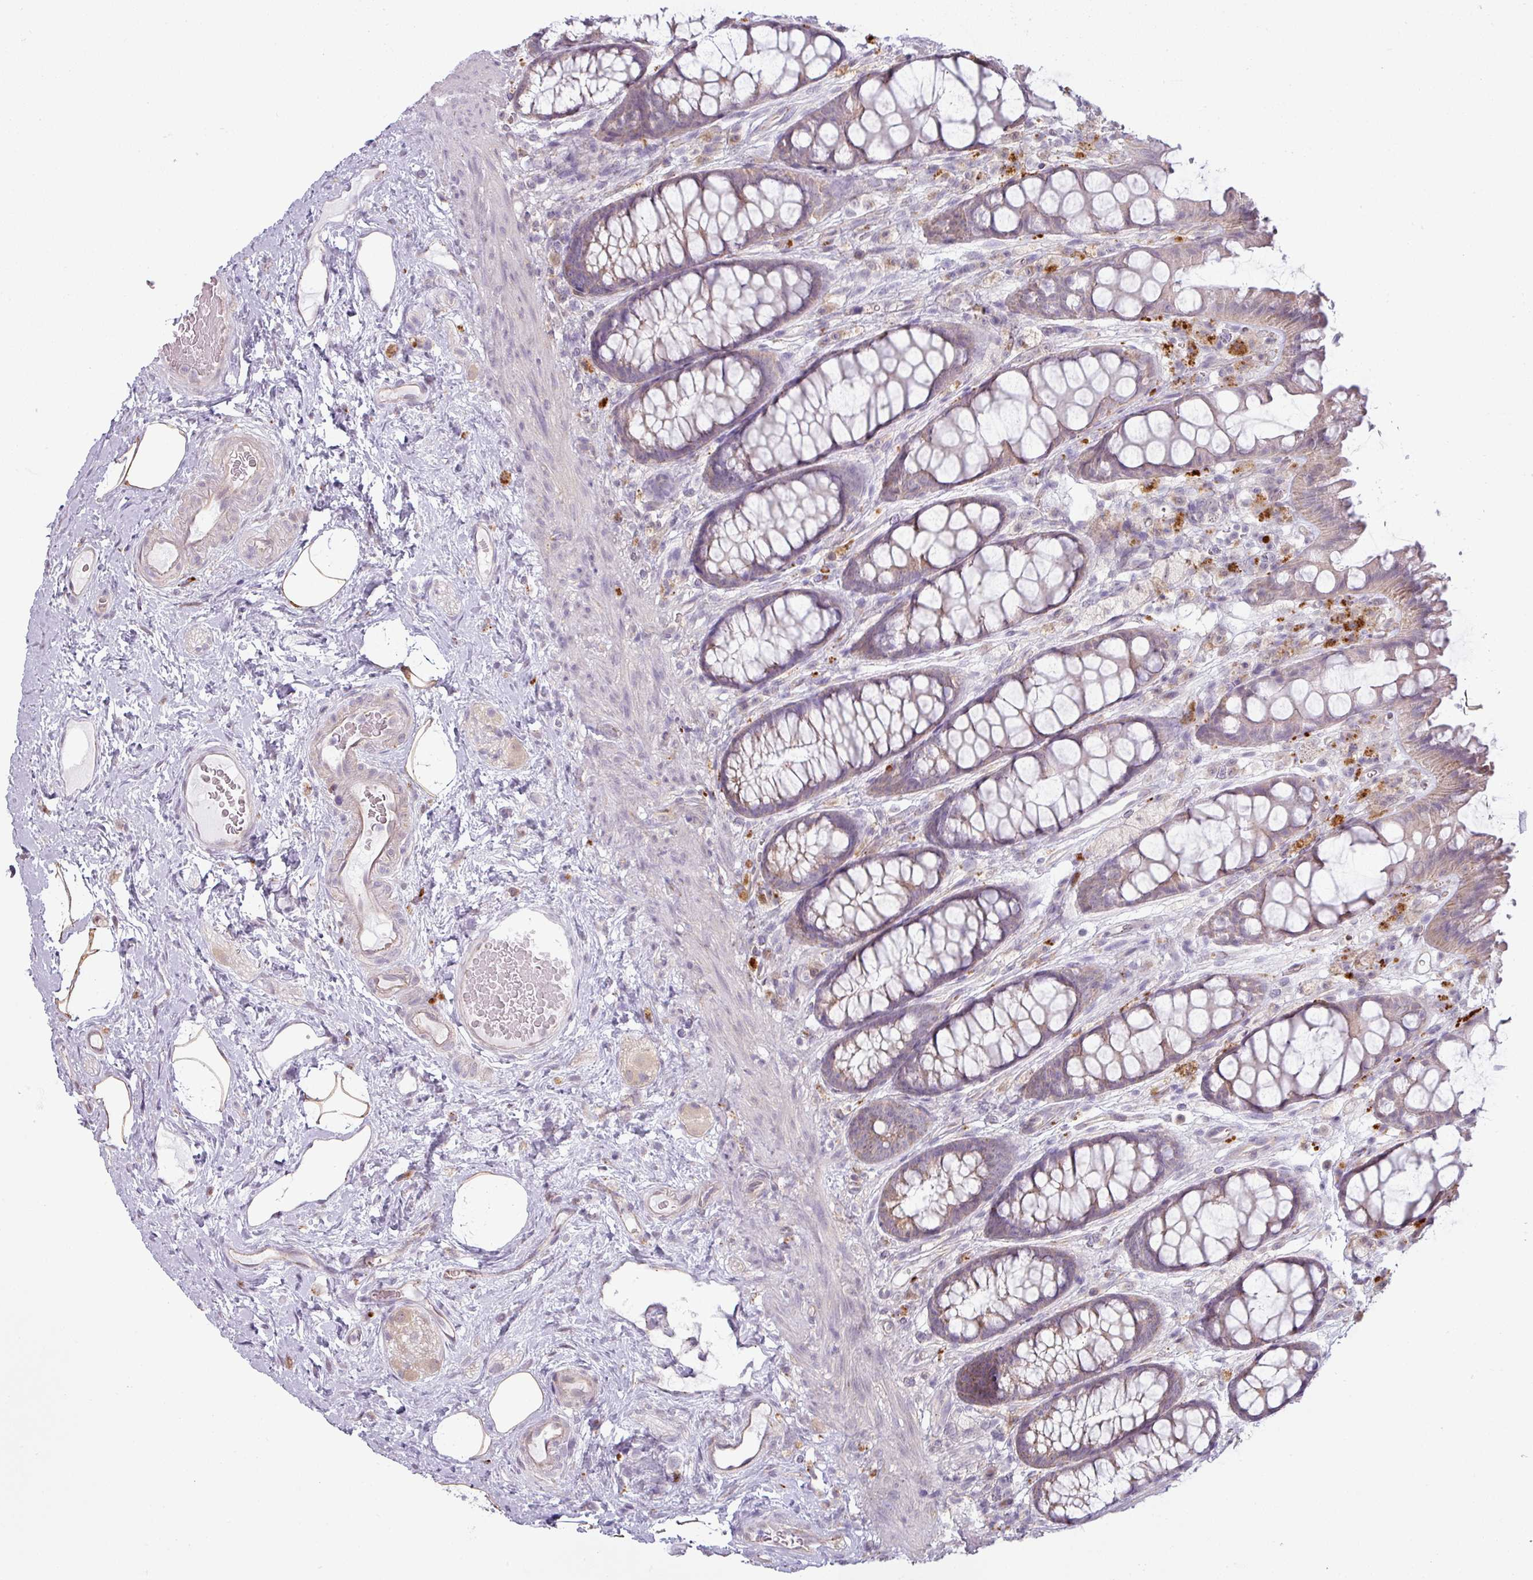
{"staining": {"intensity": "weak", "quantity": ">75%", "location": "cytoplasmic/membranous"}, "tissue": "rectum", "cell_type": "Glandular cells", "image_type": "normal", "snomed": [{"axis": "morphology", "description": "Normal tissue, NOS"}, {"axis": "topography", "description": "Rectum"}], "caption": "Brown immunohistochemical staining in normal human rectum displays weak cytoplasmic/membranous staining in approximately >75% of glandular cells.", "gene": "CCDC144A", "patient": {"sex": "female", "age": 67}}